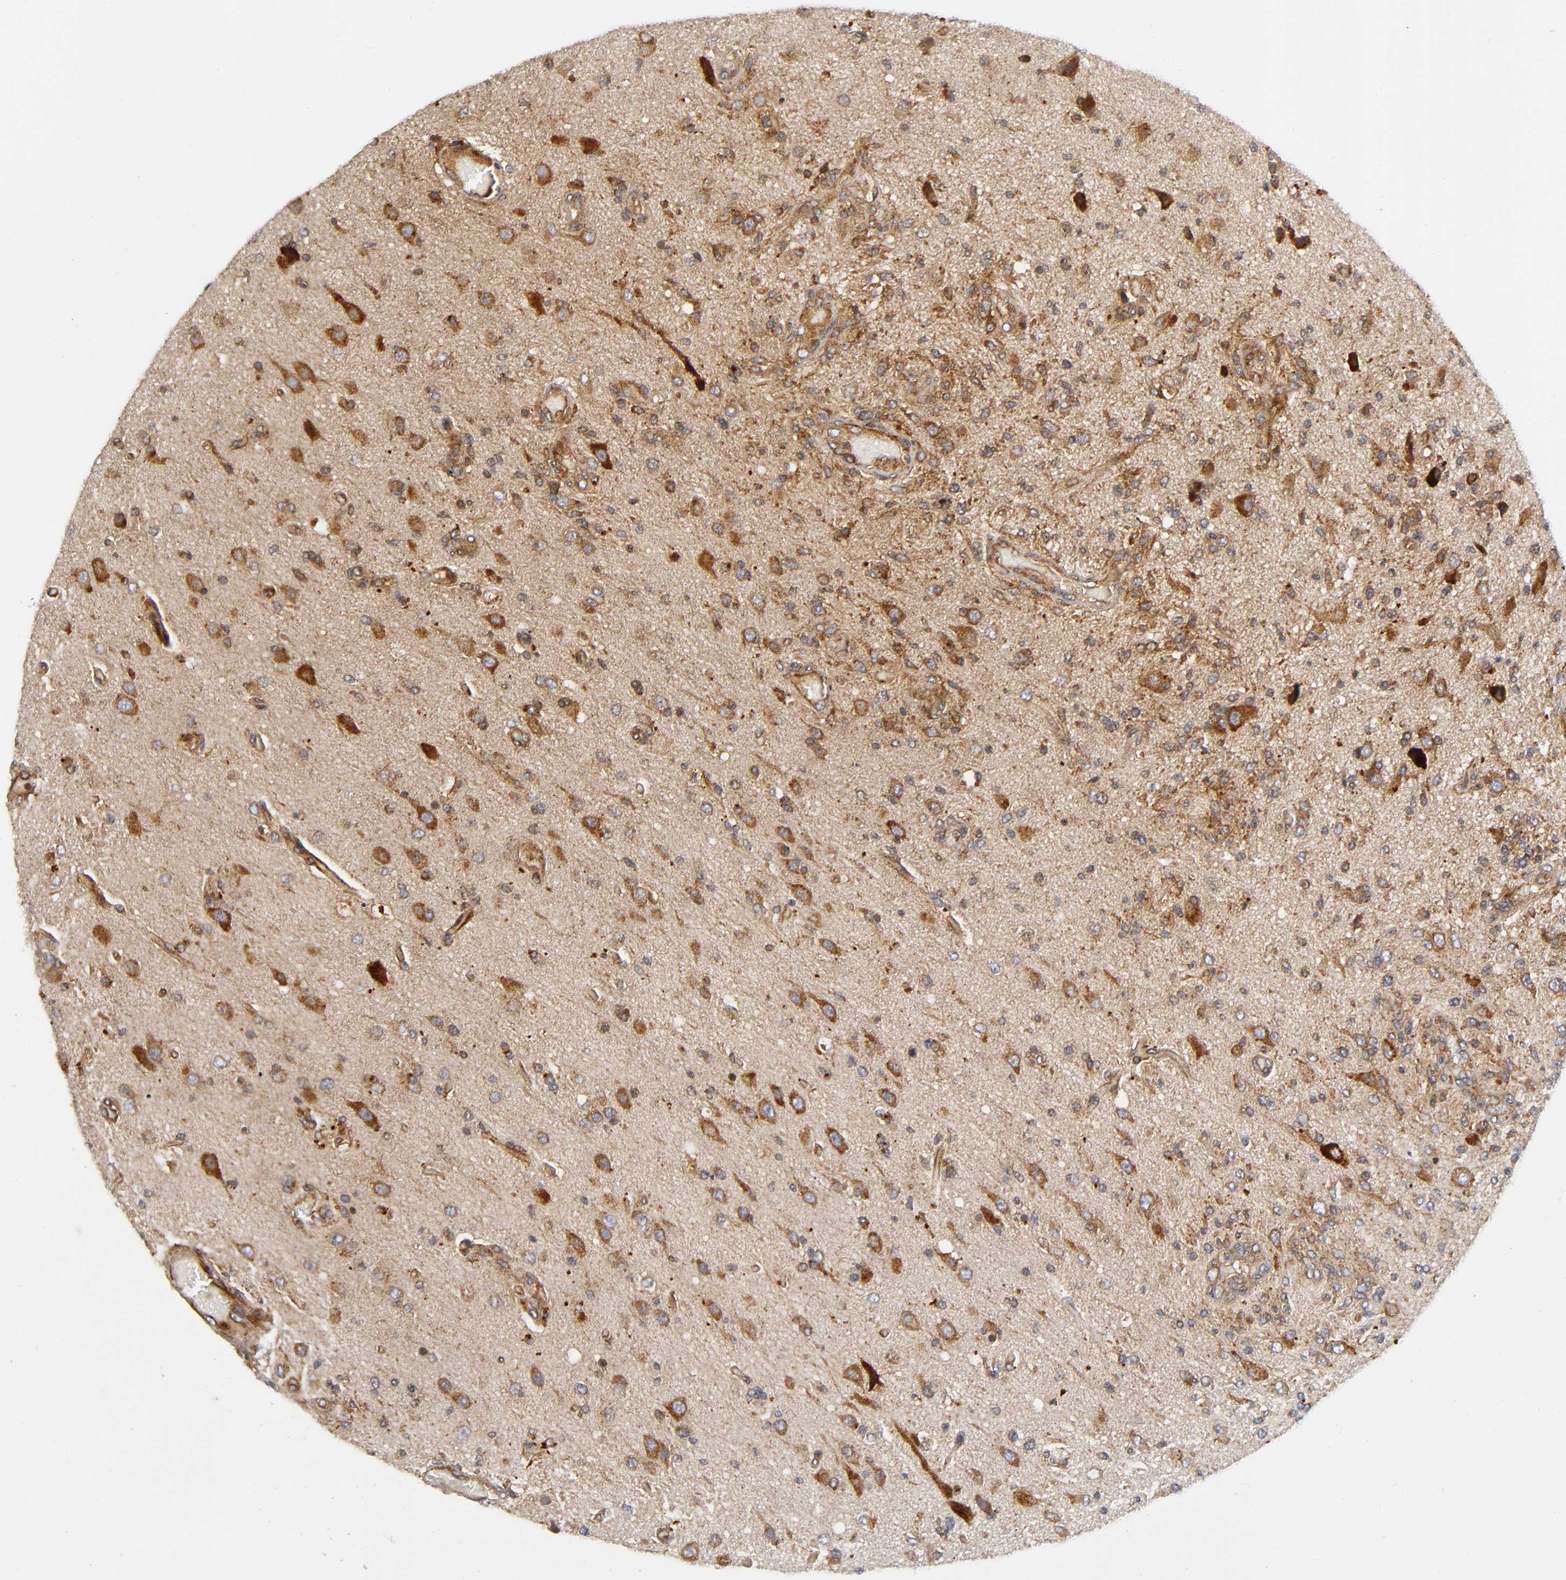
{"staining": {"intensity": "moderate", "quantity": ">75%", "location": "cytoplasmic/membranous"}, "tissue": "glioma", "cell_type": "Tumor cells", "image_type": "cancer", "snomed": [{"axis": "morphology", "description": "Normal tissue, NOS"}, {"axis": "morphology", "description": "Glioma, malignant, High grade"}, {"axis": "topography", "description": "Cerebral cortex"}], "caption": "Moderate cytoplasmic/membranous protein staining is seen in approximately >75% of tumor cells in malignant glioma (high-grade).", "gene": "EIF5", "patient": {"sex": "male", "age": 77}}